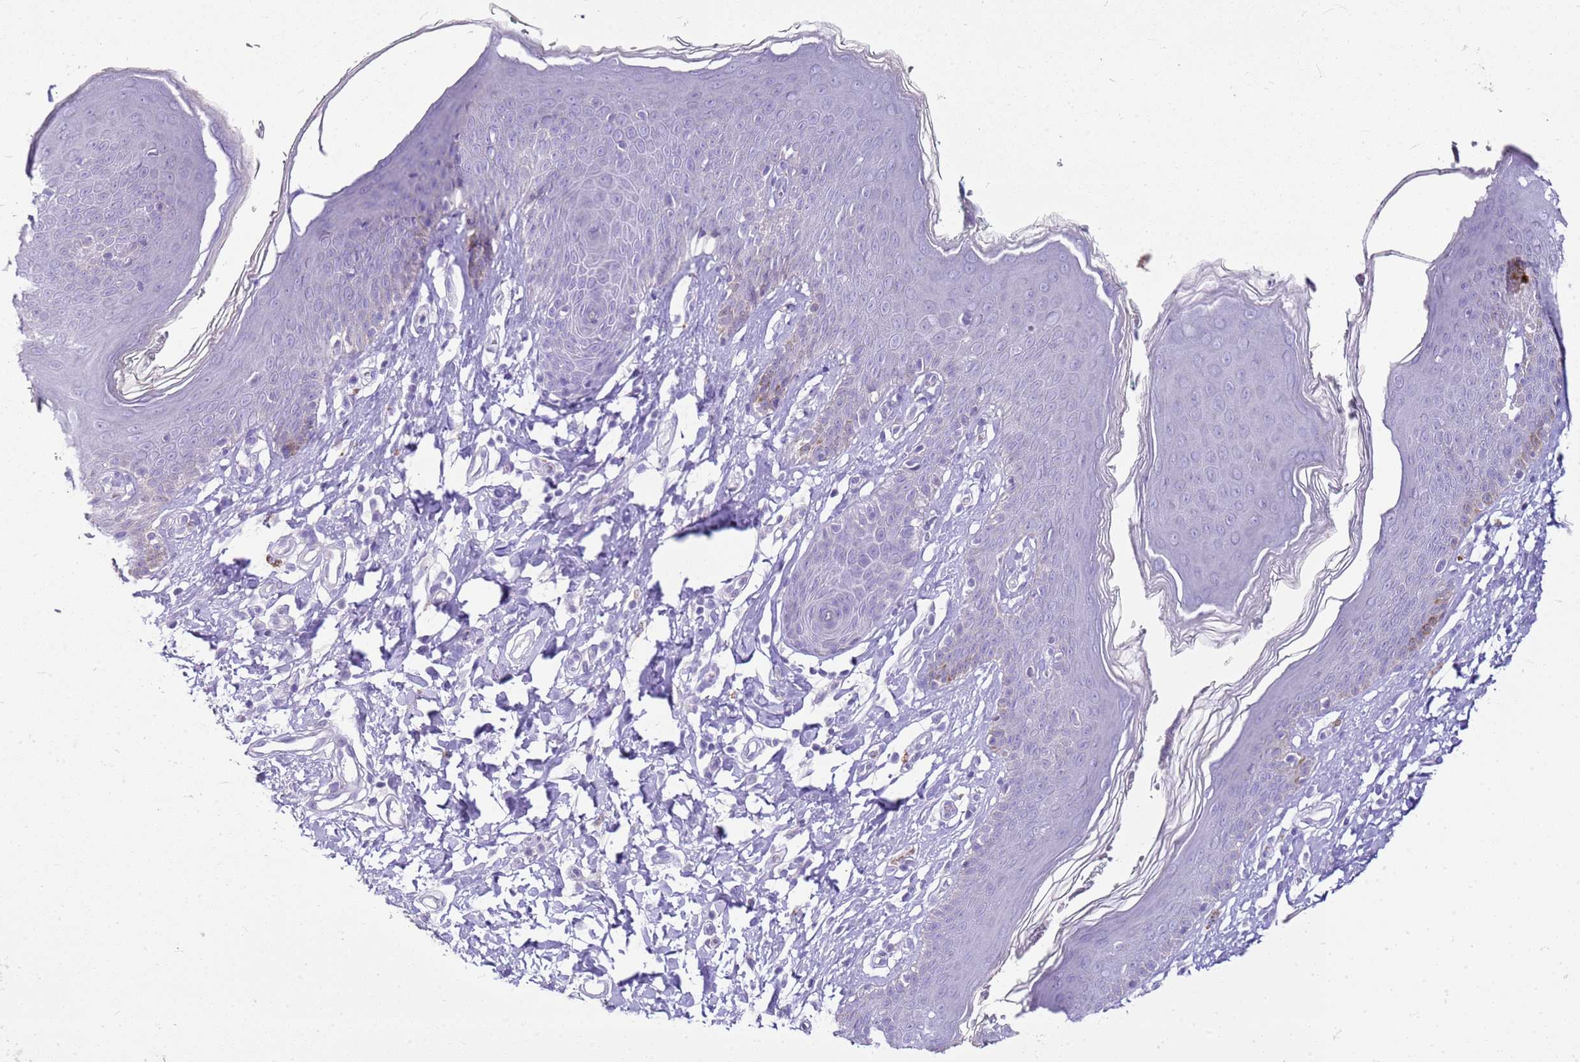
{"staining": {"intensity": "negative", "quantity": "none", "location": "none"}, "tissue": "skin", "cell_type": "Epidermal cells", "image_type": "normal", "snomed": [{"axis": "morphology", "description": "Normal tissue, NOS"}, {"axis": "topography", "description": "Vulva"}], "caption": "The histopathology image demonstrates no significant staining in epidermal cells of skin. The staining was performed using DAB to visualize the protein expression in brown, while the nuclei were stained in blue with hematoxylin (Magnification: 20x).", "gene": "FABP2", "patient": {"sex": "female", "age": 66}}